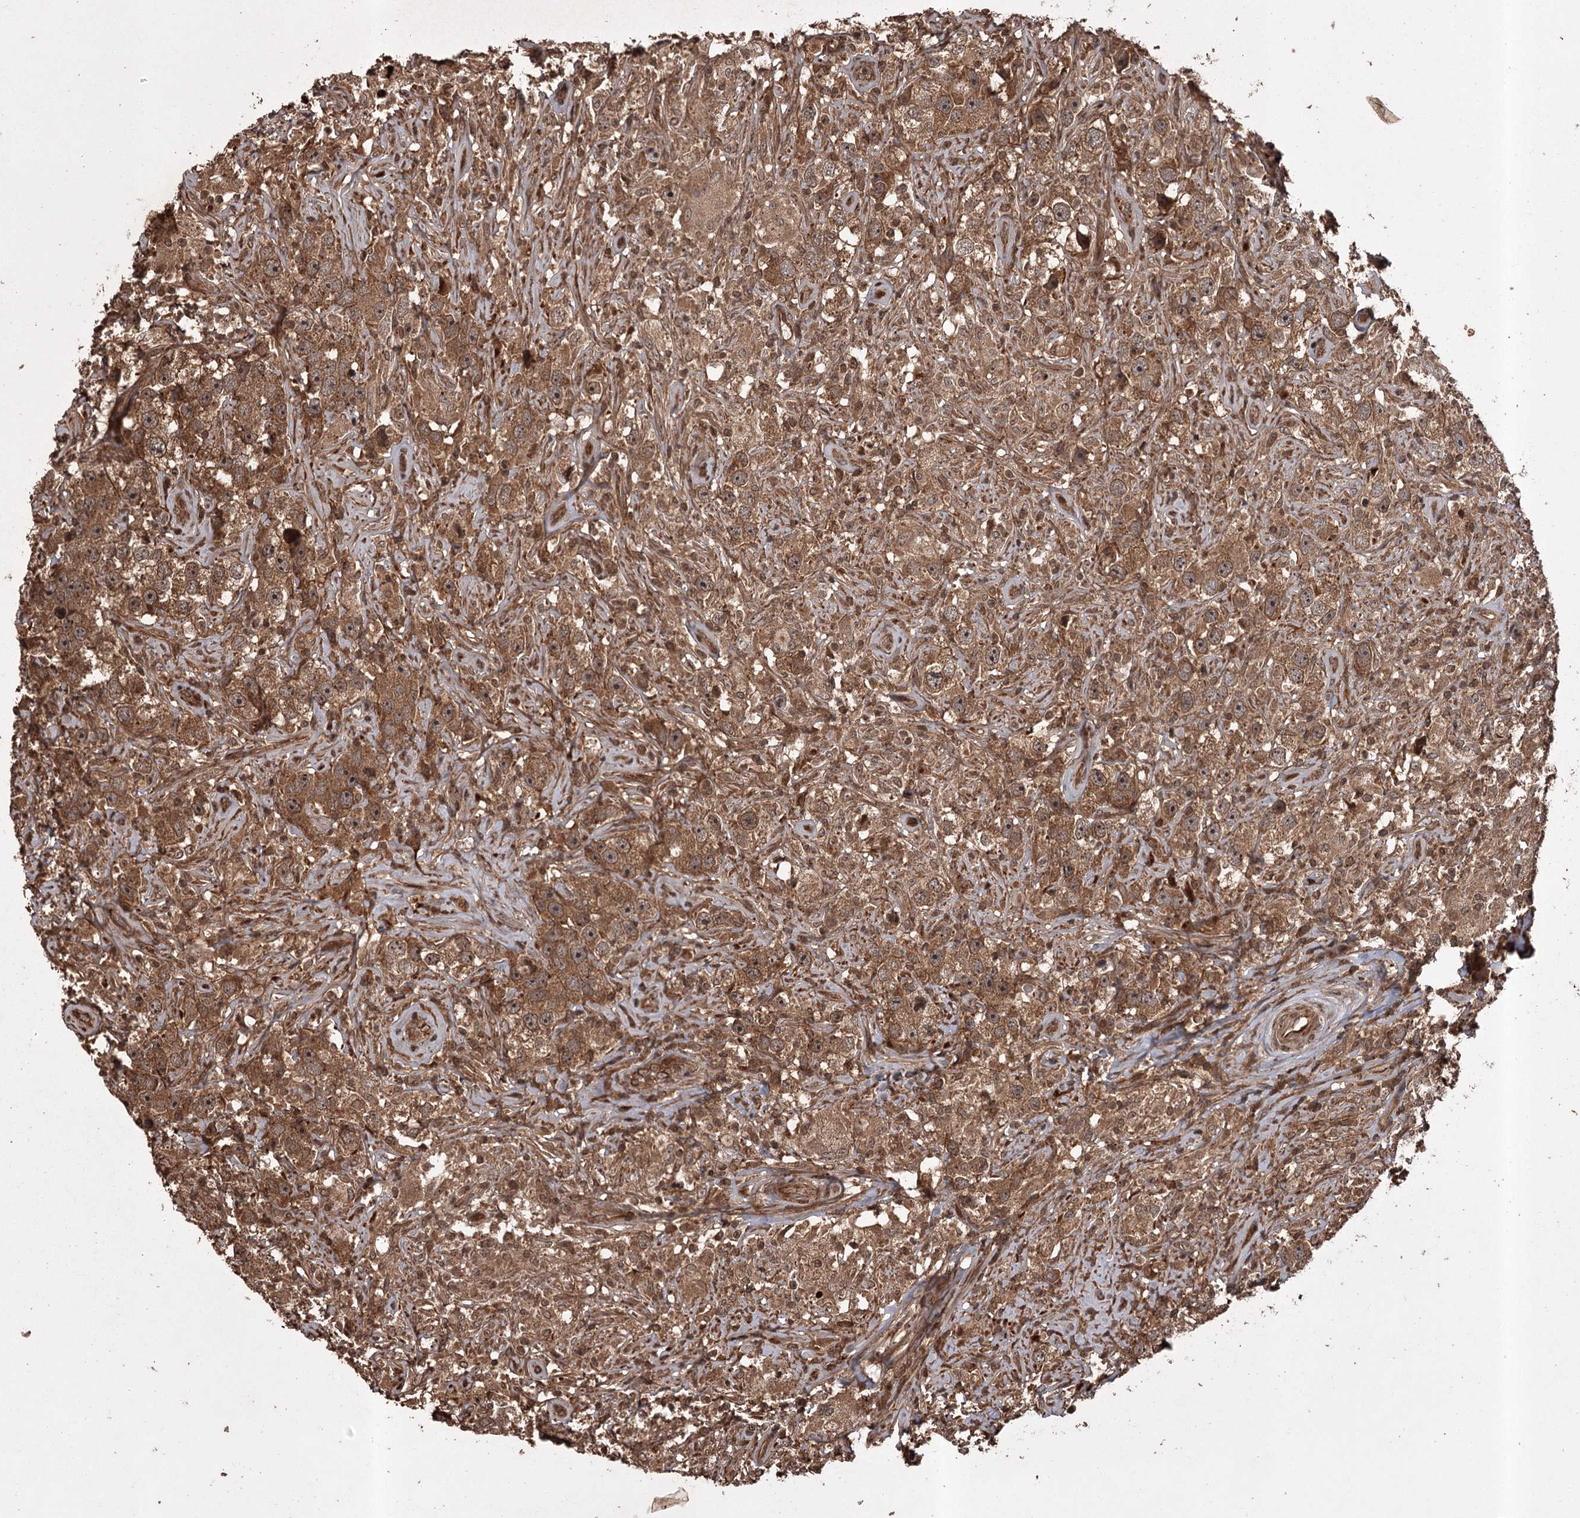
{"staining": {"intensity": "strong", "quantity": ">75%", "location": "cytoplasmic/membranous"}, "tissue": "testis cancer", "cell_type": "Tumor cells", "image_type": "cancer", "snomed": [{"axis": "morphology", "description": "Seminoma, NOS"}, {"axis": "topography", "description": "Testis"}], "caption": "Tumor cells show high levels of strong cytoplasmic/membranous positivity in about >75% of cells in human seminoma (testis).", "gene": "RPAP3", "patient": {"sex": "male", "age": 49}}